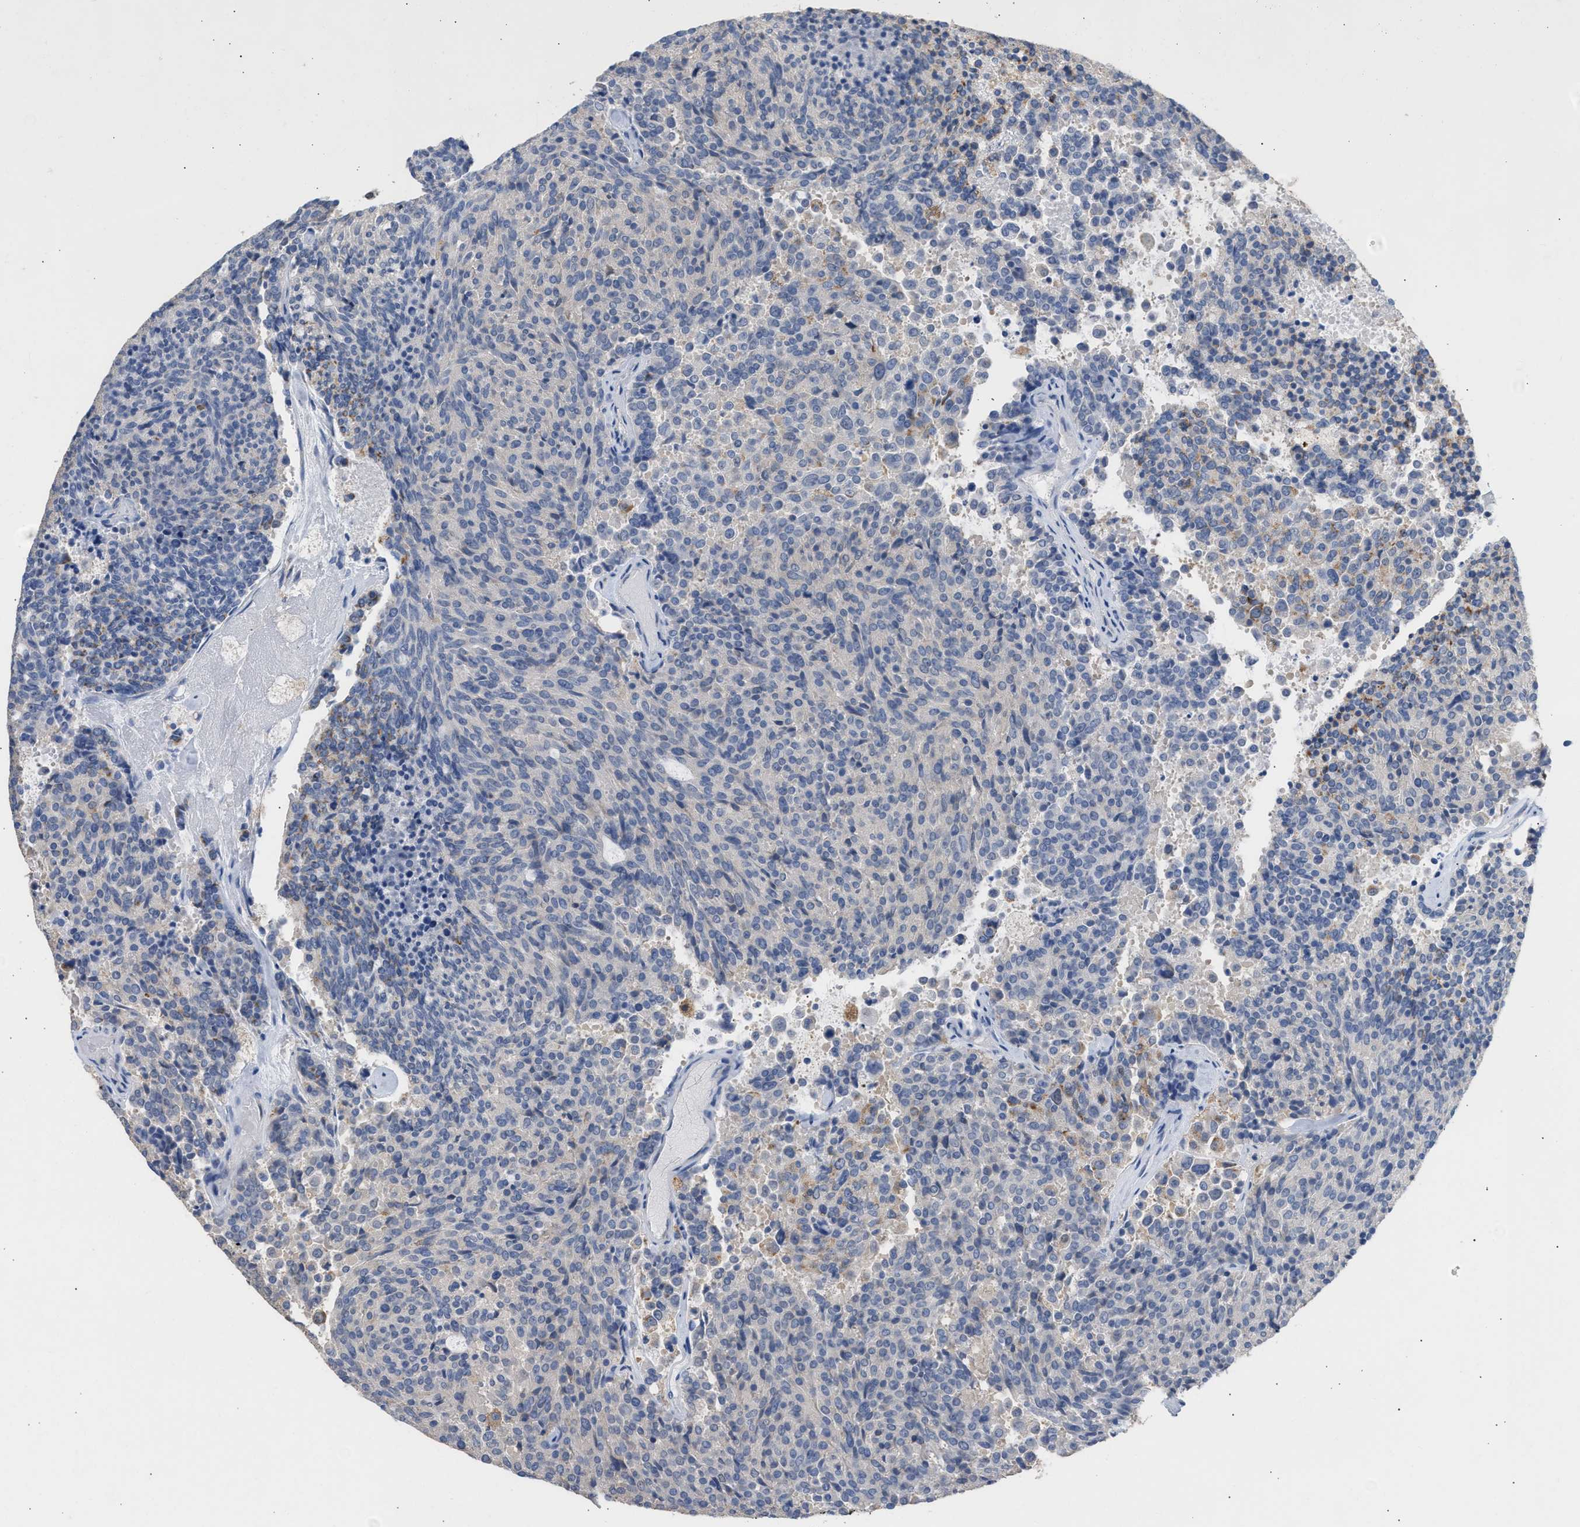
{"staining": {"intensity": "negative", "quantity": "none", "location": "none"}, "tissue": "carcinoid", "cell_type": "Tumor cells", "image_type": "cancer", "snomed": [{"axis": "morphology", "description": "Carcinoid, malignant, NOS"}, {"axis": "topography", "description": "Pancreas"}], "caption": "IHC of human carcinoid demonstrates no staining in tumor cells.", "gene": "GCN1", "patient": {"sex": "female", "age": 54}}